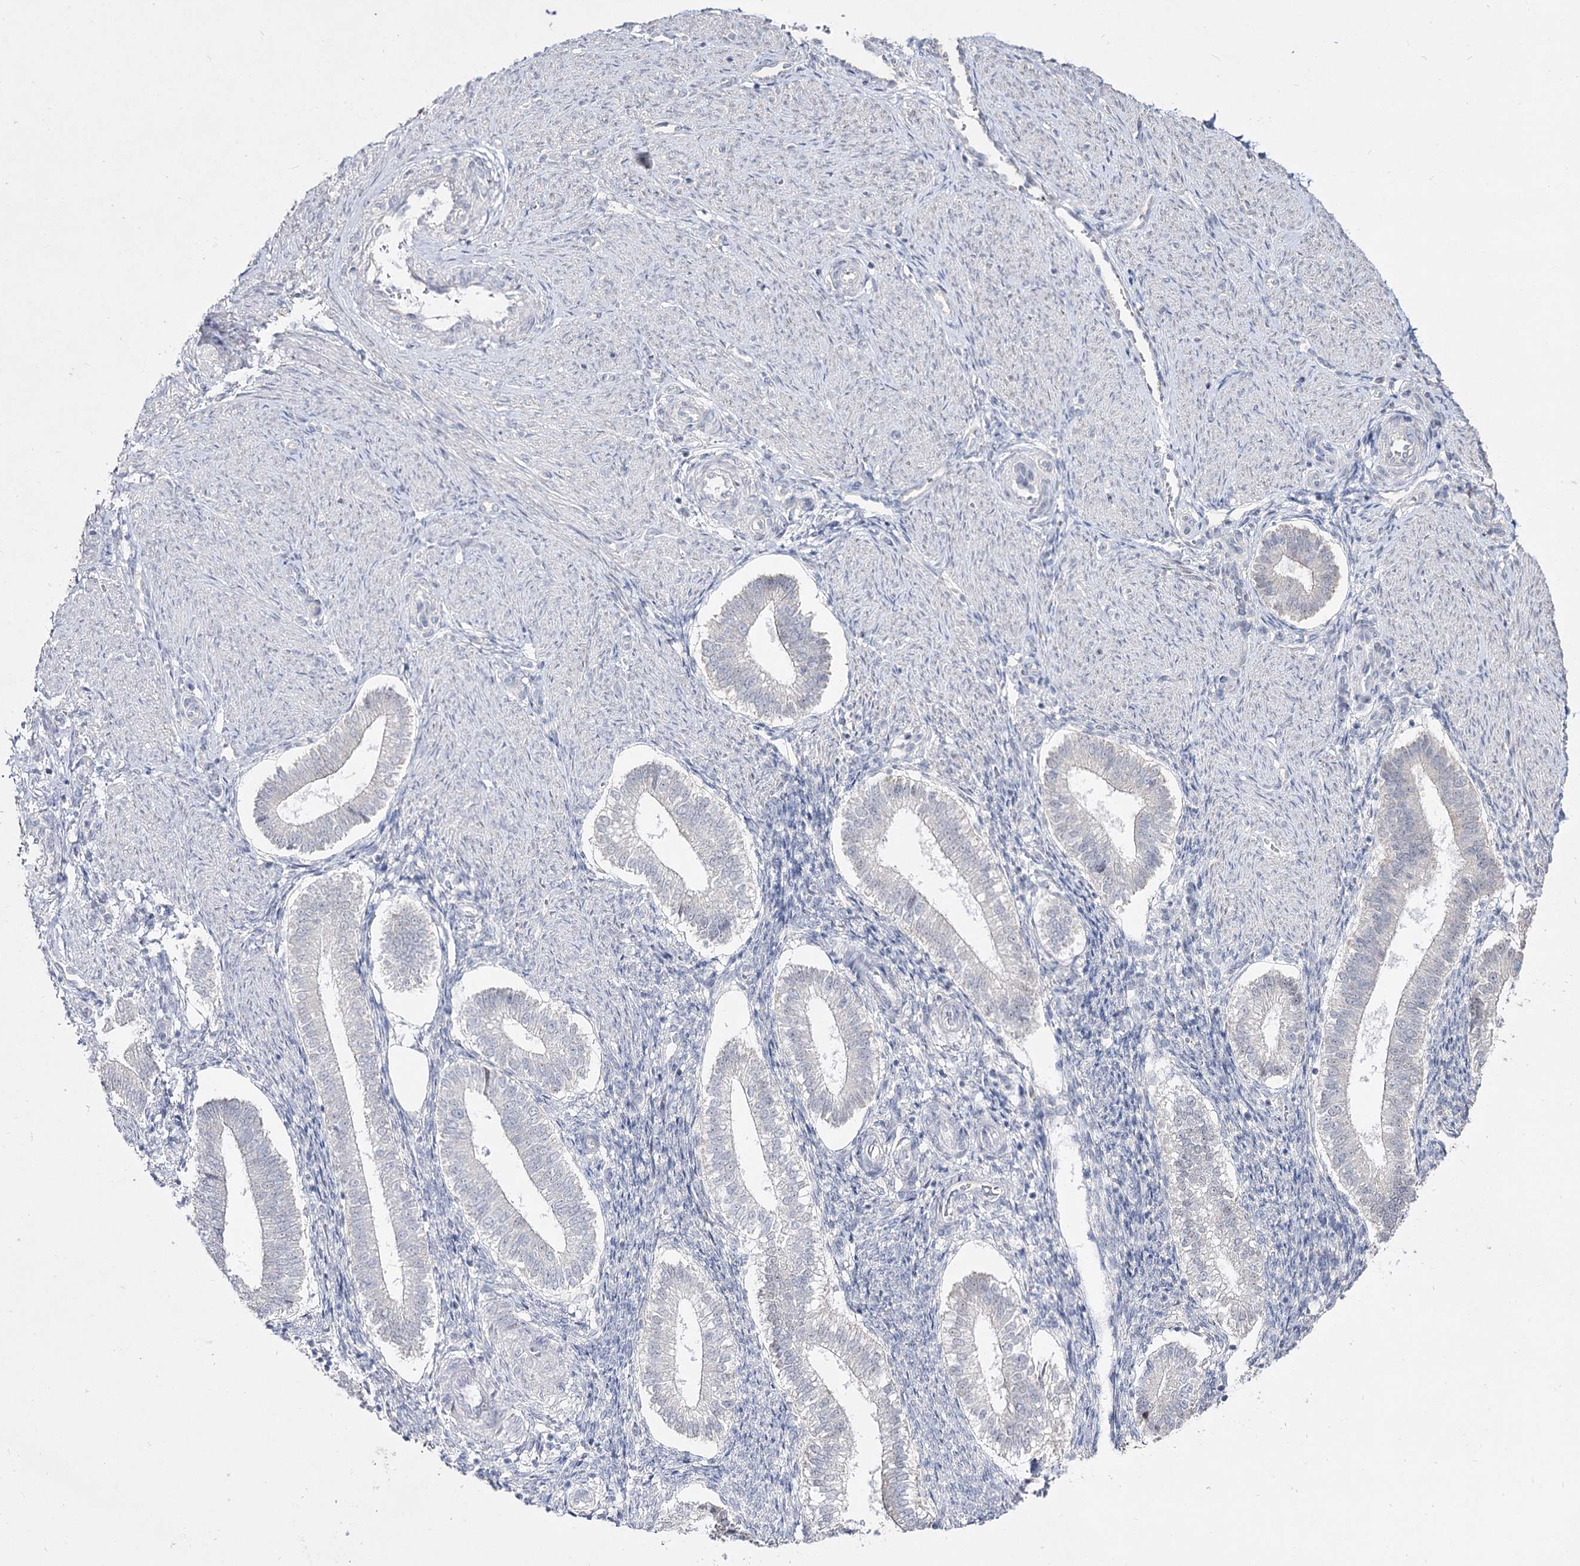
{"staining": {"intensity": "moderate", "quantity": "<25%", "location": "nuclear"}, "tissue": "endometrium", "cell_type": "Cells in endometrial stroma", "image_type": "normal", "snomed": [{"axis": "morphology", "description": "Normal tissue, NOS"}, {"axis": "topography", "description": "Endometrium"}], "caption": "Moderate nuclear protein expression is identified in about <25% of cells in endometrial stroma in endometrium.", "gene": "DDX50", "patient": {"sex": "female", "age": 25}}